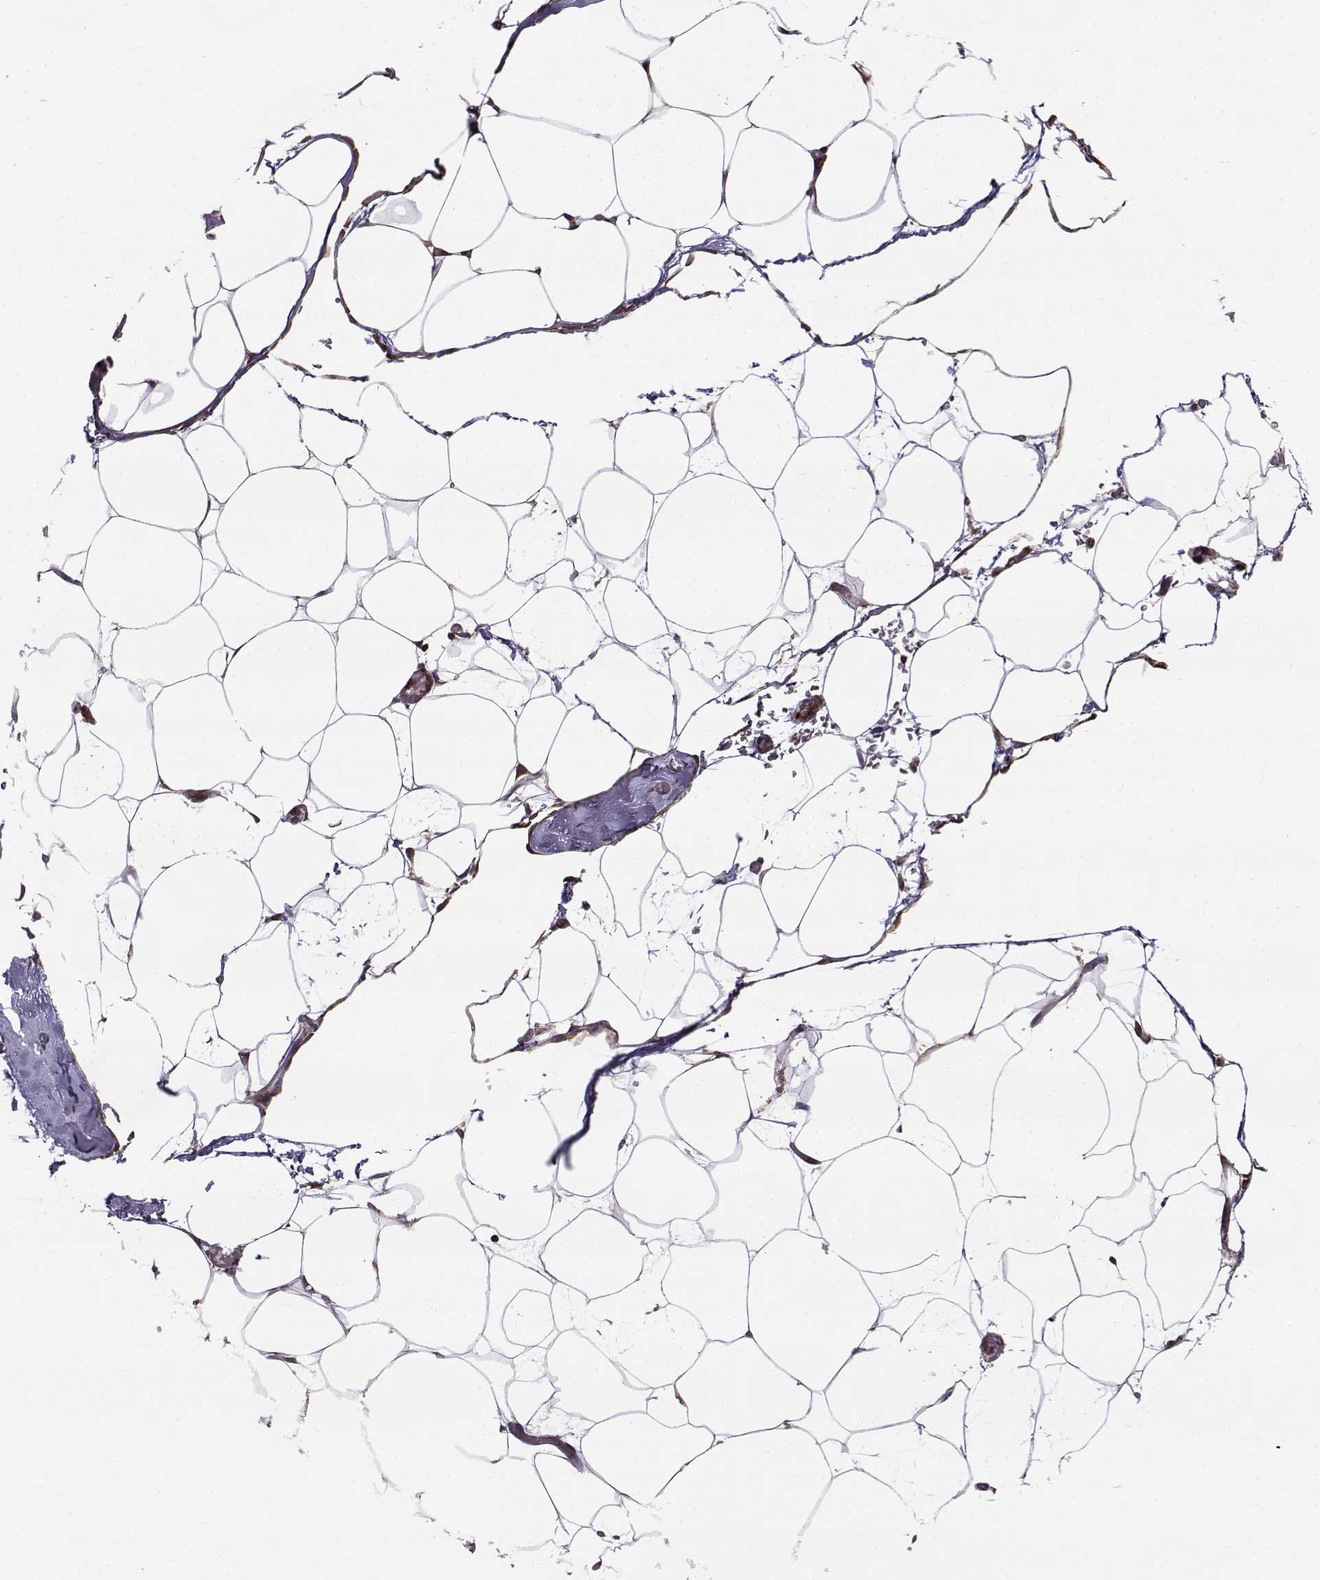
{"staining": {"intensity": "weak", "quantity": "<25%", "location": "cytoplasmic/membranous"}, "tissue": "adipose tissue", "cell_type": "Adipocytes", "image_type": "normal", "snomed": [{"axis": "morphology", "description": "Normal tissue, NOS"}, {"axis": "topography", "description": "Adipose tissue"}], "caption": "This is a photomicrograph of IHC staining of unremarkable adipose tissue, which shows no positivity in adipocytes. (DAB IHC with hematoxylin counter stain).", "gene": "RPL31", "patient": {"sex": "male", "age": 57}}